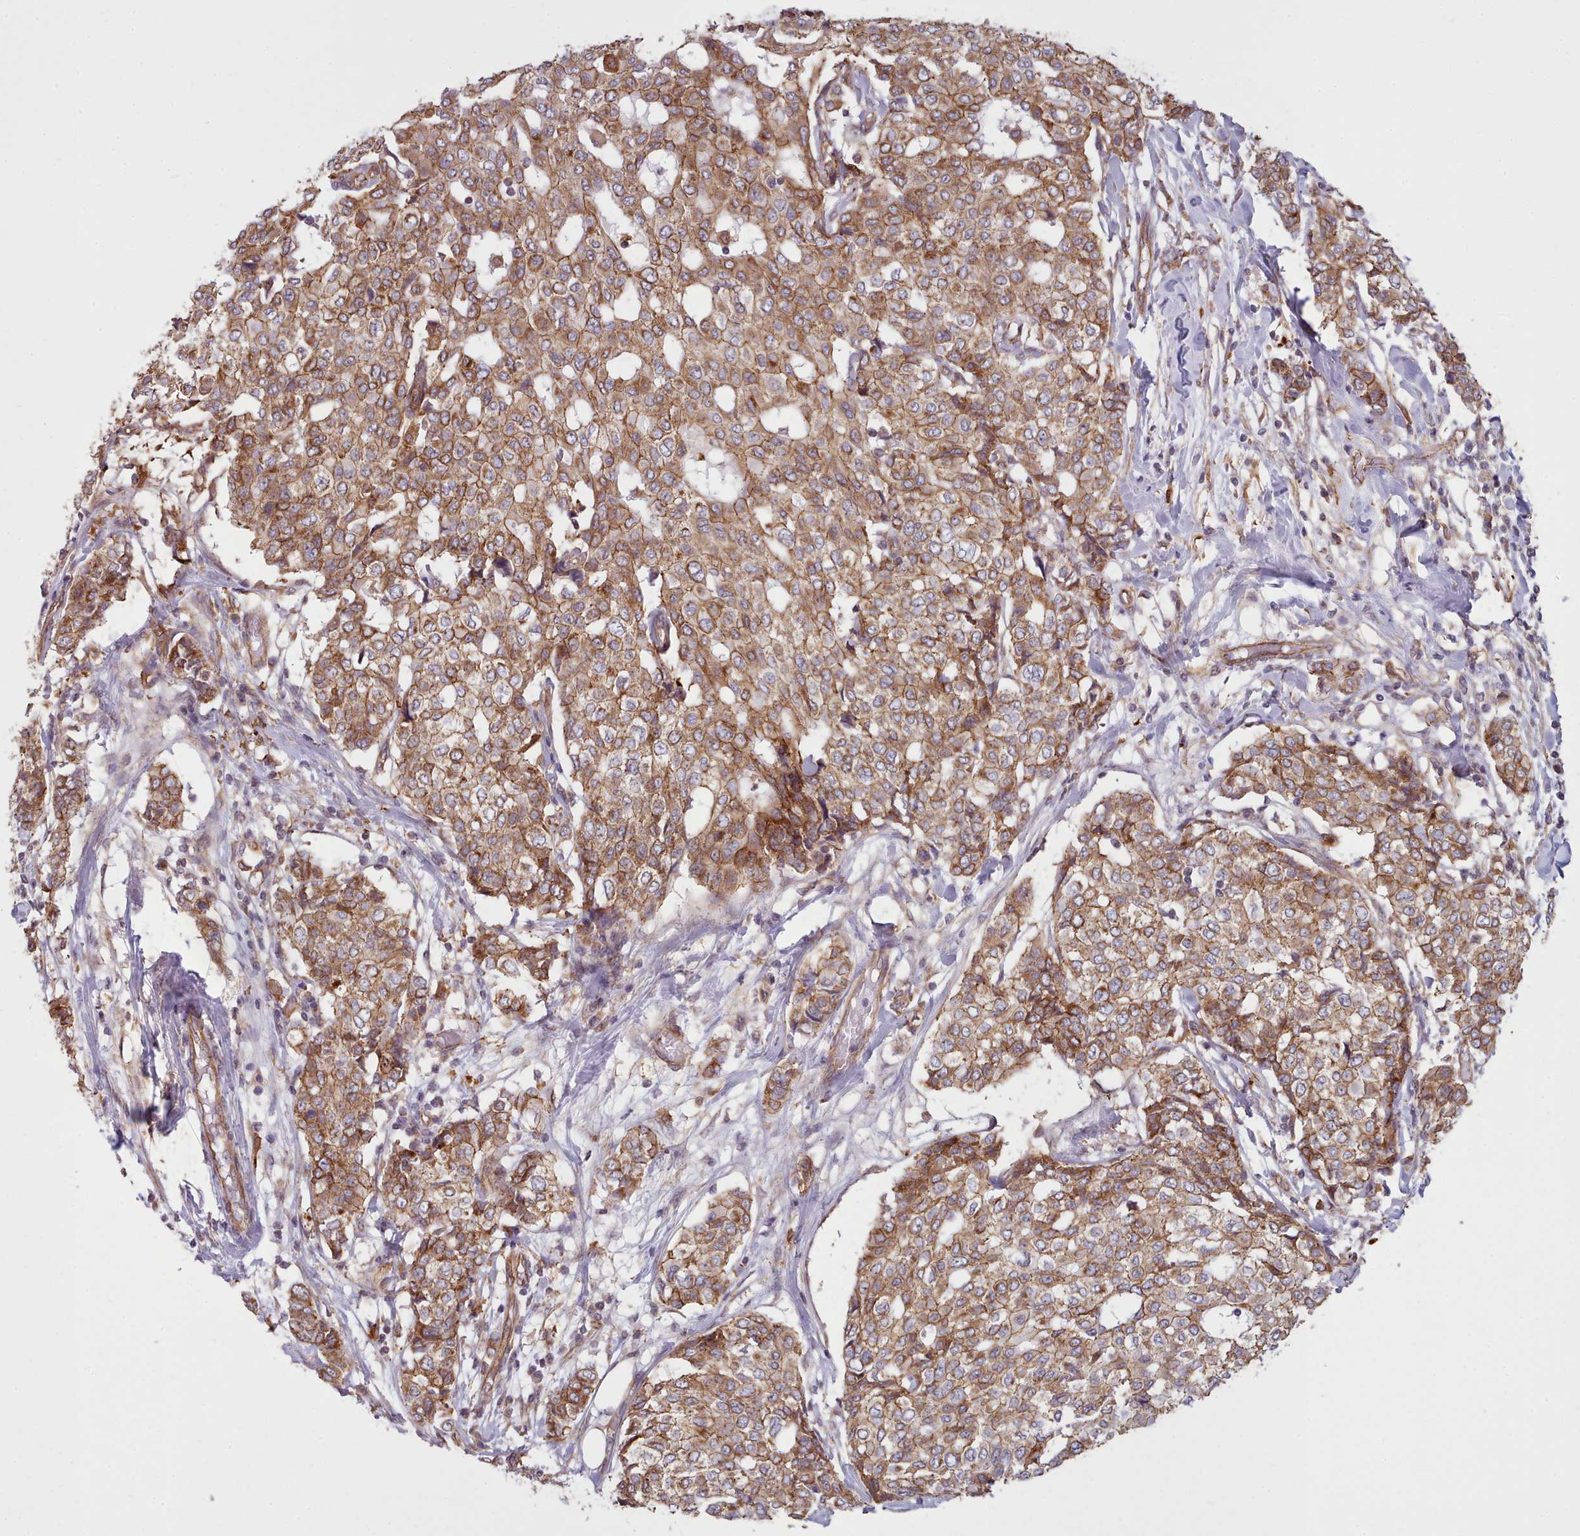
{"staining": {"intensity": "moderate", "quantity": ">75%", "location": "cytoplasmic/membranous"}, "tissue": "breast cancer", "cell_type": "Tumor cells", "image_type": "cancer", "snomed": [{"axis": "morphology", "description": "Lobular carcinoma"}, {"axis": "topography", "description": "Breast"}], "caption": "Breast lobular carcinoma tissue exhibits moderate cytoplasmic/membranous positivity in approximately >75% of tumor cells The protein of interest is stained brown, and the nuclei are stained in blue (DAB (3,3'-diaminobenzidine) IHC with brightfield microscopy, high magnification).", "gene": "MRPL46", "patient": {"sex": "female", "age": 51}}